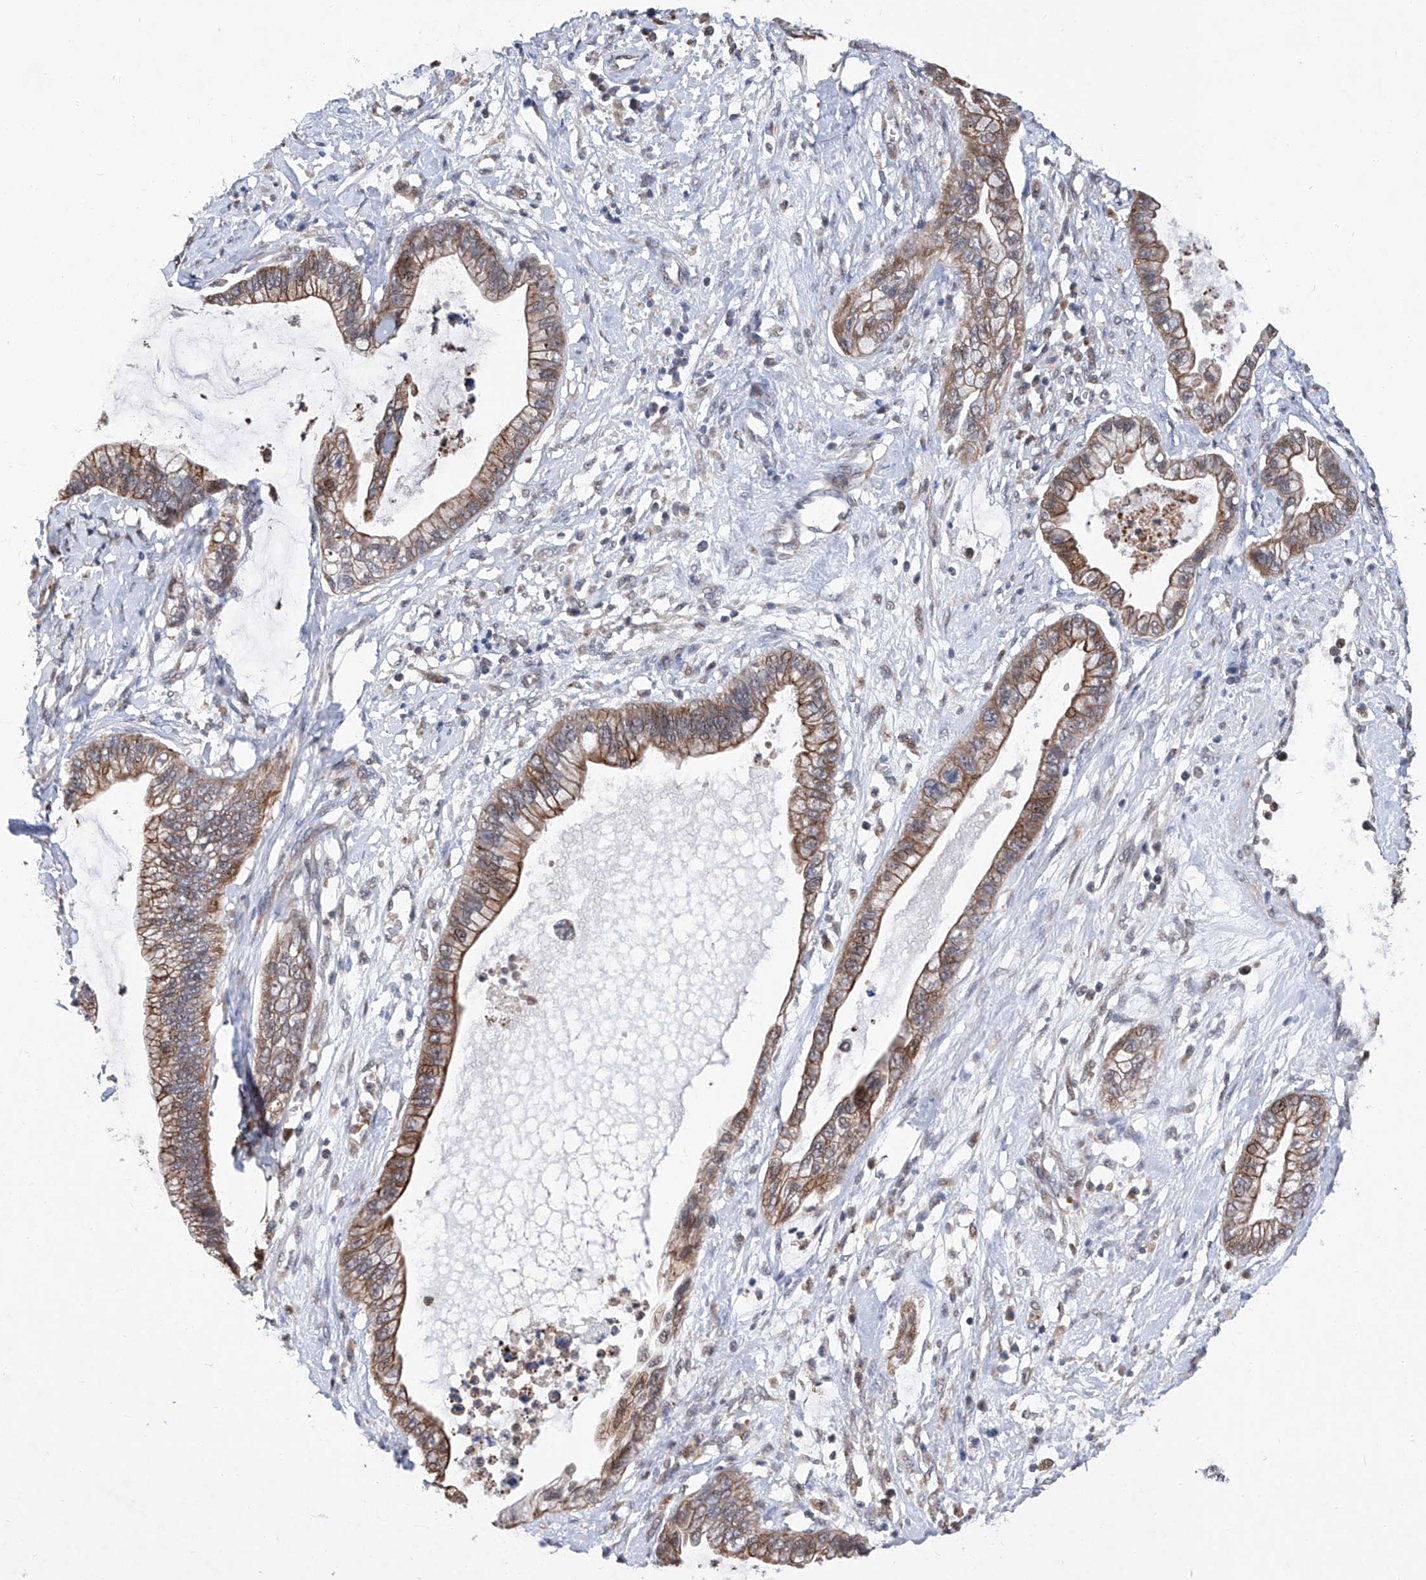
{"staining": {"intensity": "moderate", "quantity": ">75%", "location": "cytoplasmic/membranous"}, "tissue": "cervical cancer", "cell_type": "Tumor cells", "image_type": "cancer", "snomed": [{"axis": "morphology", "description": "Adenocarcinoma, NOS"}, {"axis": "topography", "description": "Cervix"}], "caption": "Adenocarcinoma (cervical) stained with DAB (3,3'-diaminobenzidine) immunohistochemistry displays medium levels of moderate cytoplasmic/membranous positivity in approximately >75% of tumor cells. The protein is stained brown, and the nuclei are stained in blue (DAB (3,3'-diaminobenzidine) IHC with brightfield microscopy, high magnification).", "gene": "FARP2", "patient": {"sex": "female", "age": 44}}